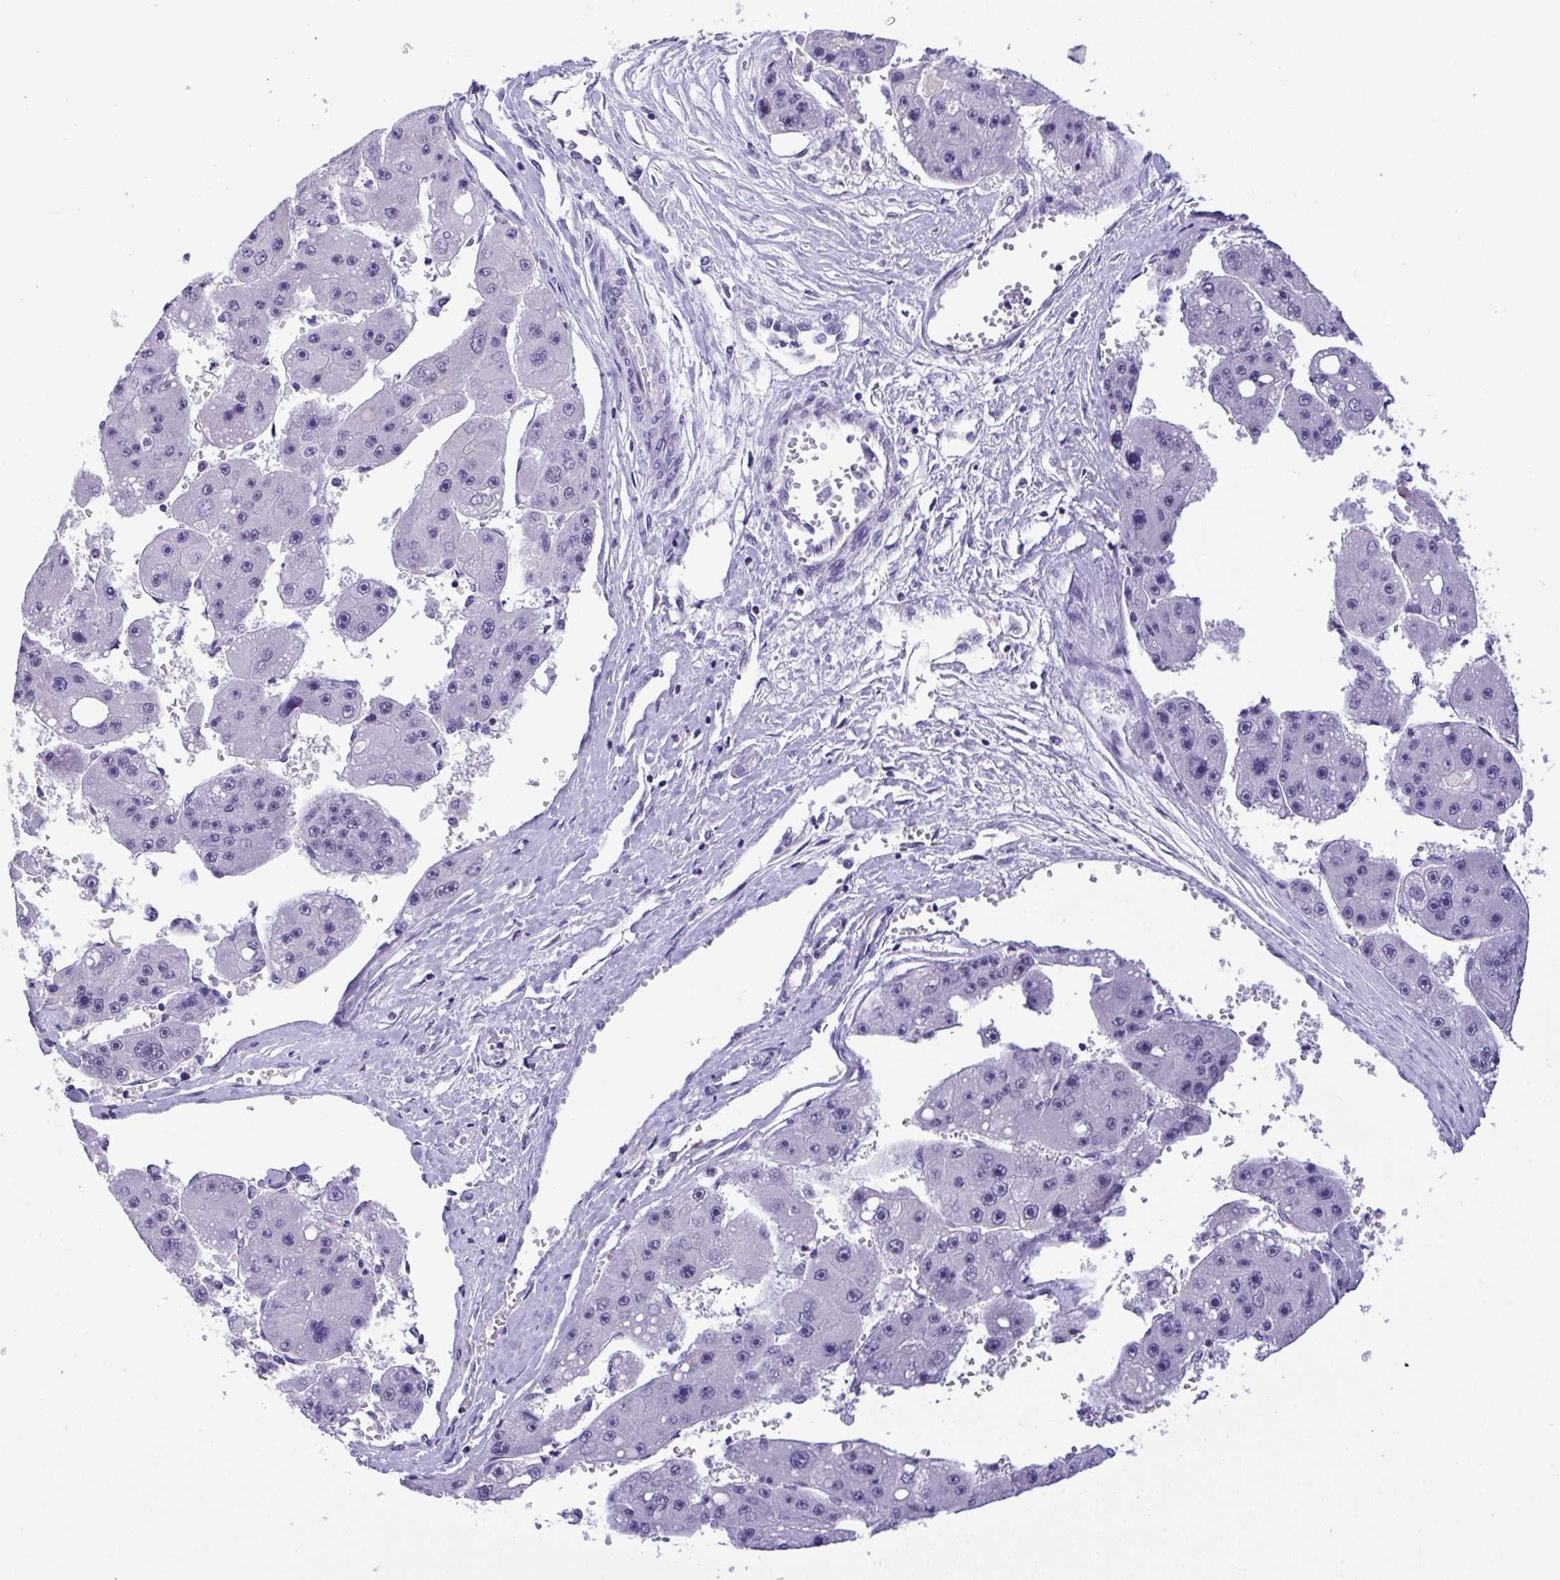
{"staining": {"intensity": "negative", "quantity": "none", "location": "none"}, "tissue": "liver cancer", "cell_type": "Tumor cells", "image_type": "cancer", "snomed": [{"axis": "morphology", "description": "Carcinoma, Hepatocellular, NOS"}, {"axis": "topography", "description": "Liver"}], "caption": "High power microscopy micrograph of an IHC photomicrograph of hepatocellular carcinoma (liver), revealing no significant positivity in tumor cells. (Brightfield microscopy of DAB (3,3'-diaminobenzidine) IHC at high magnification).", "gene": "YBX2", "patient": {"sex": "female", "age": 61}}